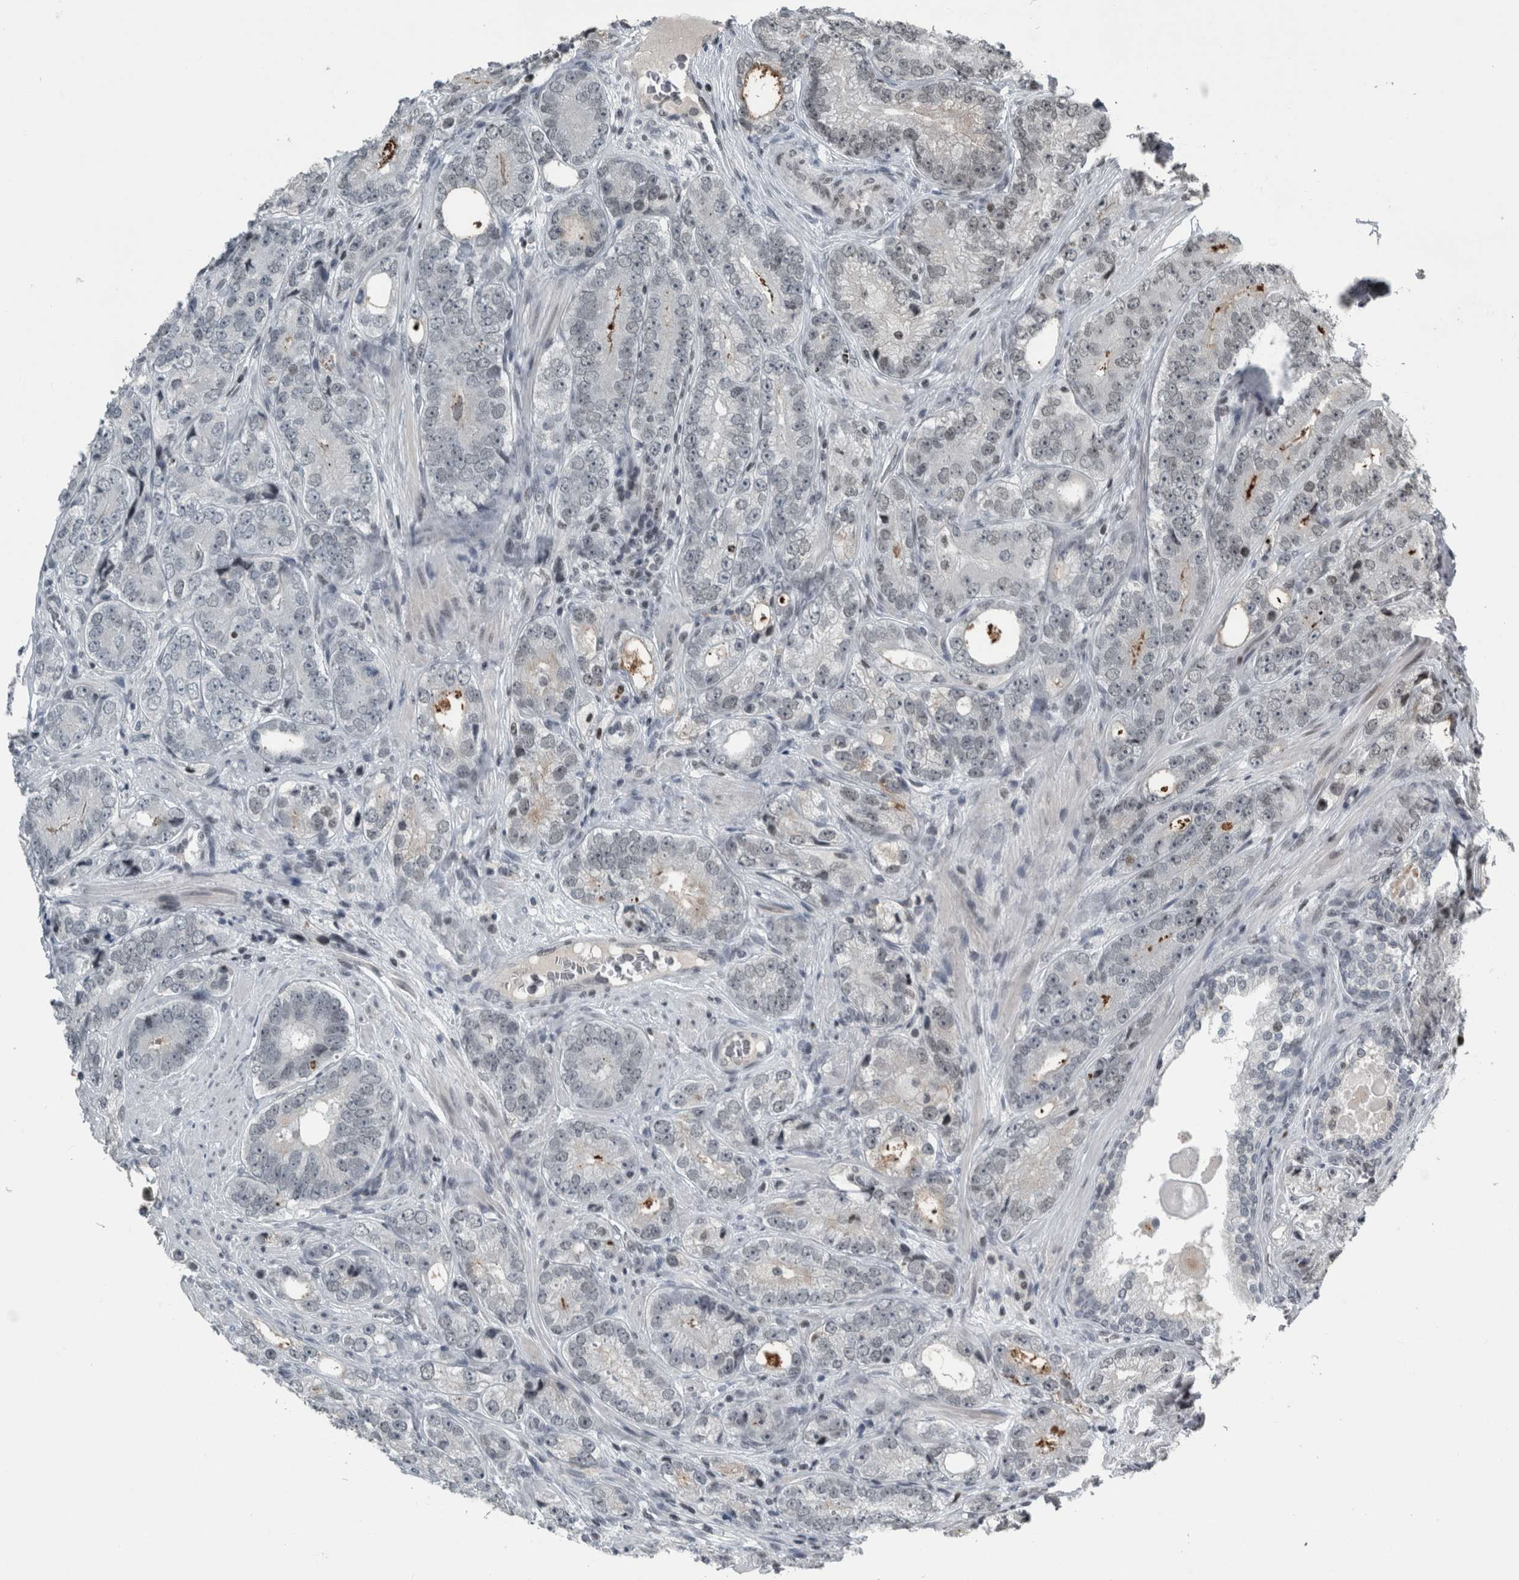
{"staining": {"intensity": "negative", "quantity": "none", "location": "none"}, "tissue": "prostate cancer", "cell_type": "Tumor cells", "image_type": "cancer", "snomed": [{"axis": "morphology", "description": "Adenocarcinoma, High grade"}, {"axis": "topography", "description": "Prostate"}], "caption": "Tumor cells are negative for protein expression in human prostate high-grade adenocarcinoma.", "gene": "UNC50", "patient": {"sex": "male", "age": 56}}